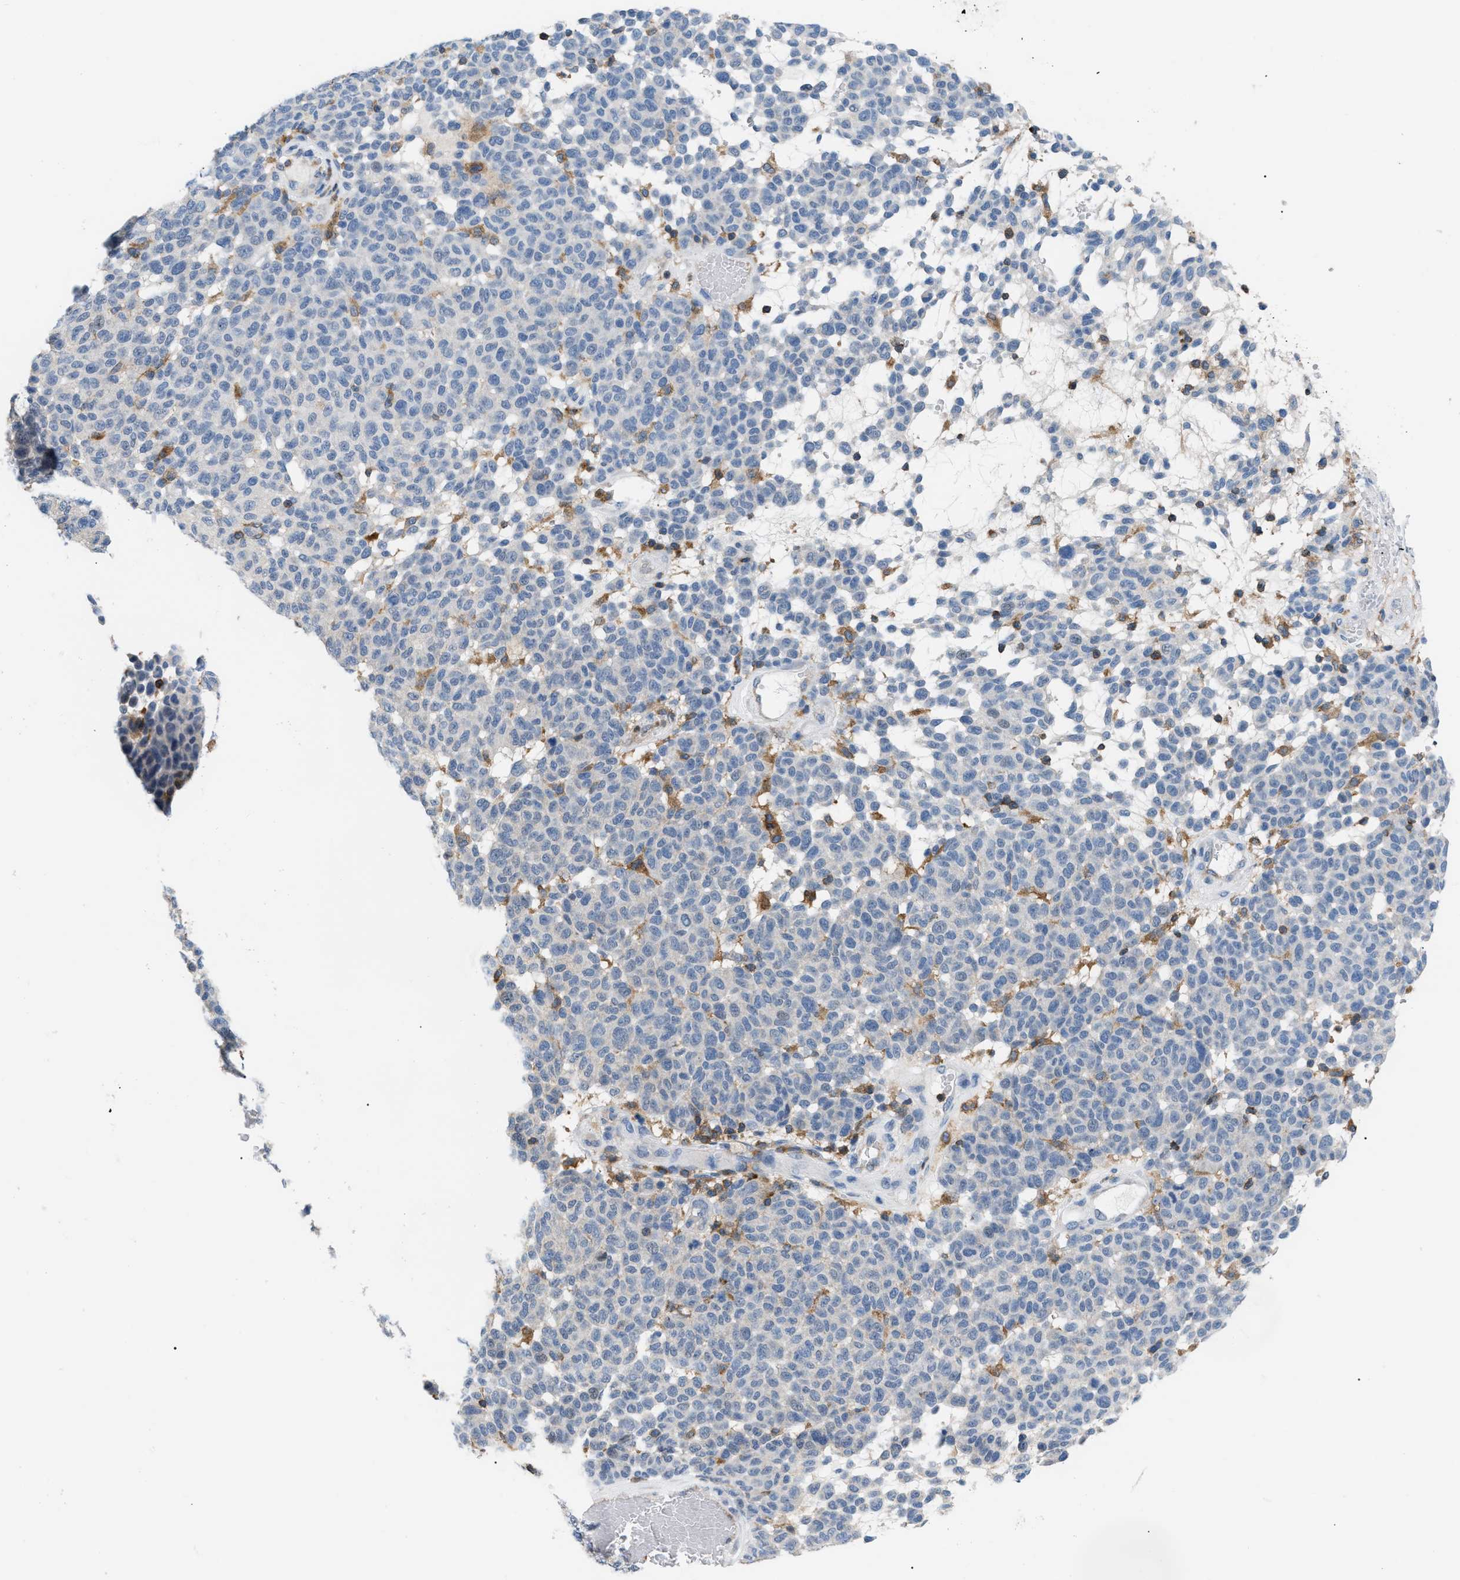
{"staining": {"intensity": "negative", "quantity": "none", "location": "none"}, "tissue": "melanoma", "cell_type": "Tumor cells", "image_type": "cancer", "snomed": [{"axis": "morphology", "description": "Malignant melanoma, NOS"}, {"axis": "topography", "description": "Skin"}], "caption": "A histopathology image of melanoma stained for a protein shows no brown staining in tumor cells.", "gene": "INPP5D", "patient": {"sex": "male", "age": 59}}